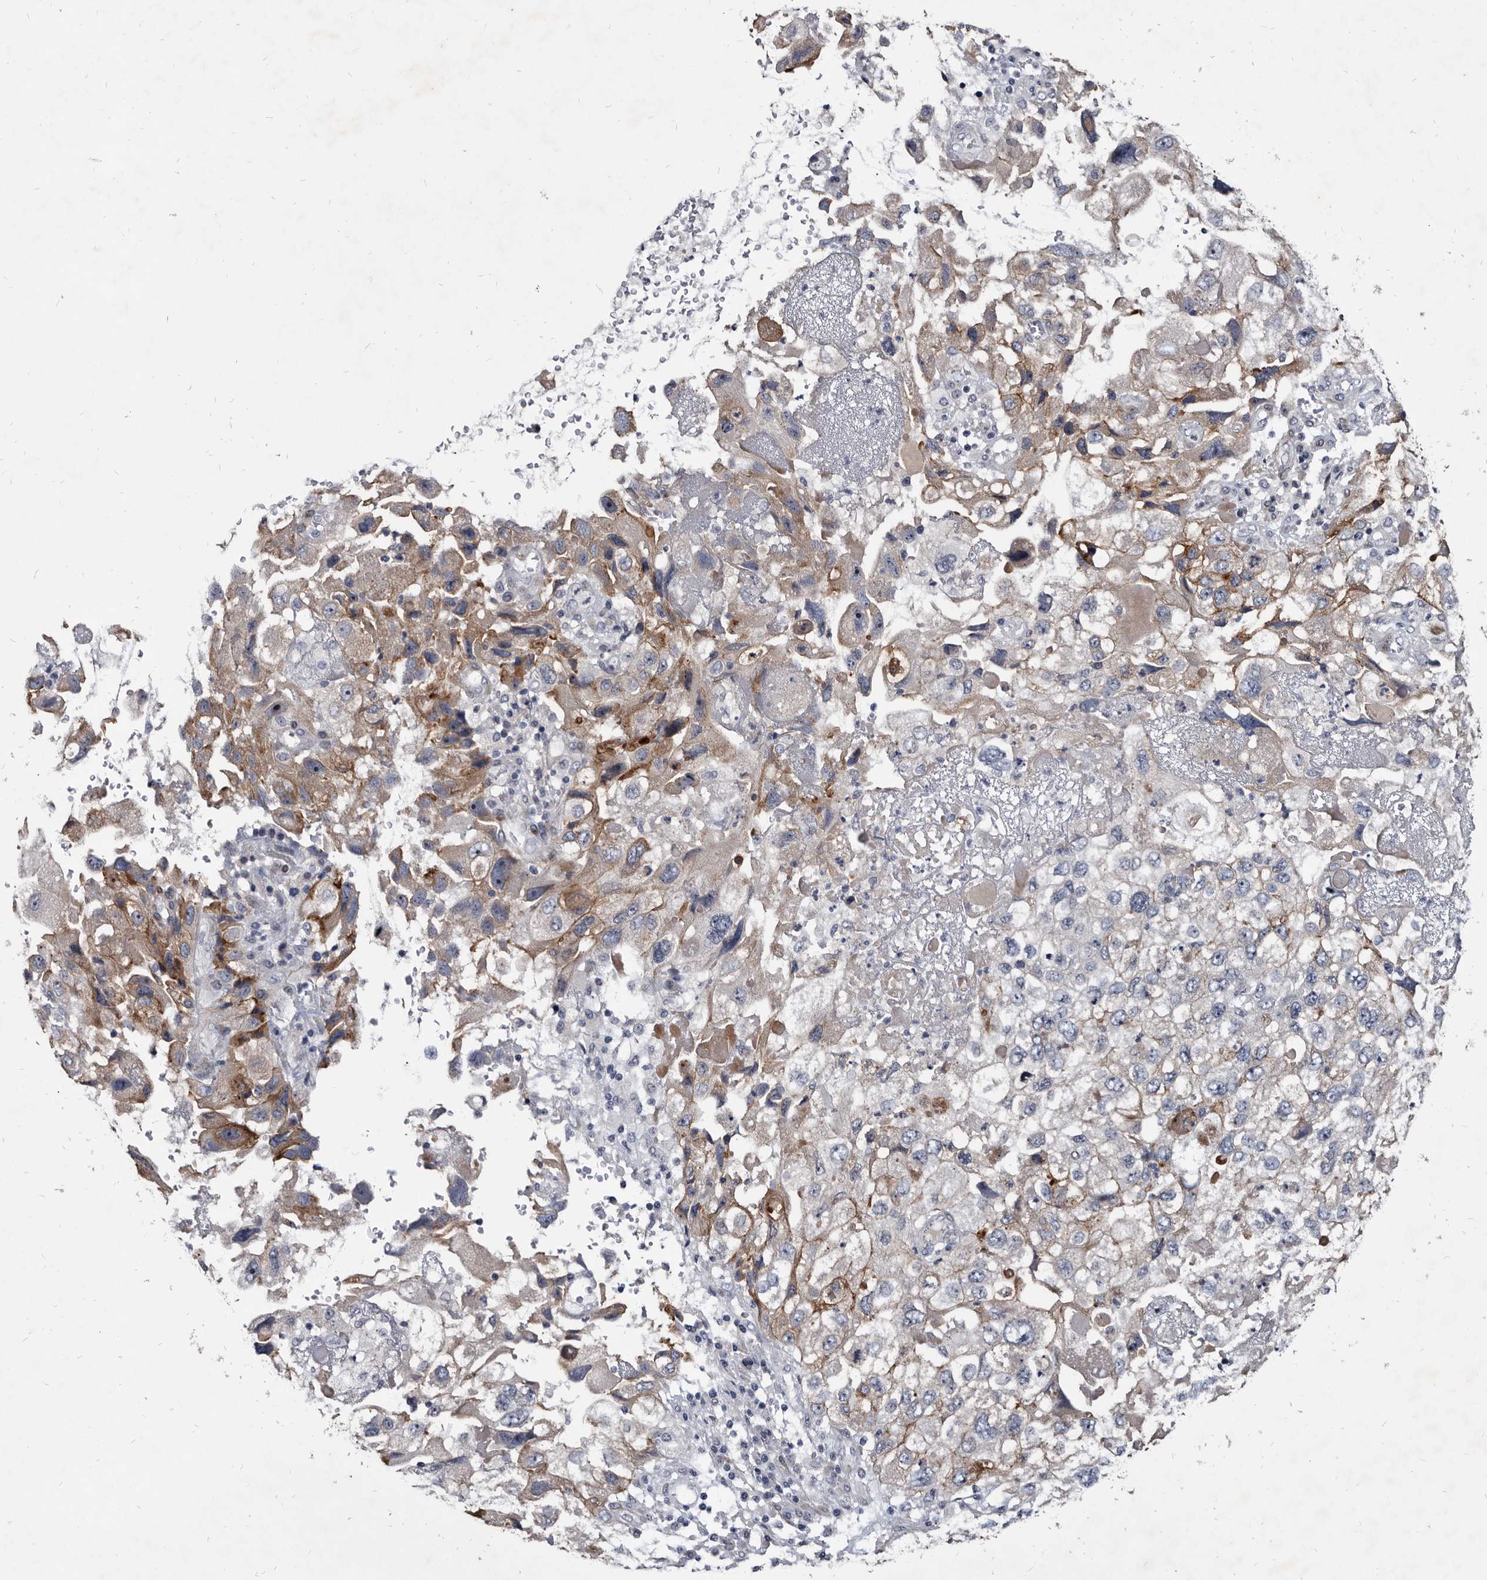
{"staining": {"intensity": "moderate", "quantity": "<25%", "location": "cytoplasmic/membranous"}, "tissue": "endometrial cancer", "cell_type": "Tumor cells", "image_type": "cancer", "snomed": [{"axis": "morphology", "description": "Adenocarcinoma, NOS"}, {"axis": "topography", "description": "Endometrium"}], "caption": "This micrograph displays immunohistochemistry staining of endometrial cancer, with low moderate cytoplasmic/membranous staining in about <25% of tumor cells.", "gene": "PRSS8", "patient": {"sex": "female", "age": 49}}